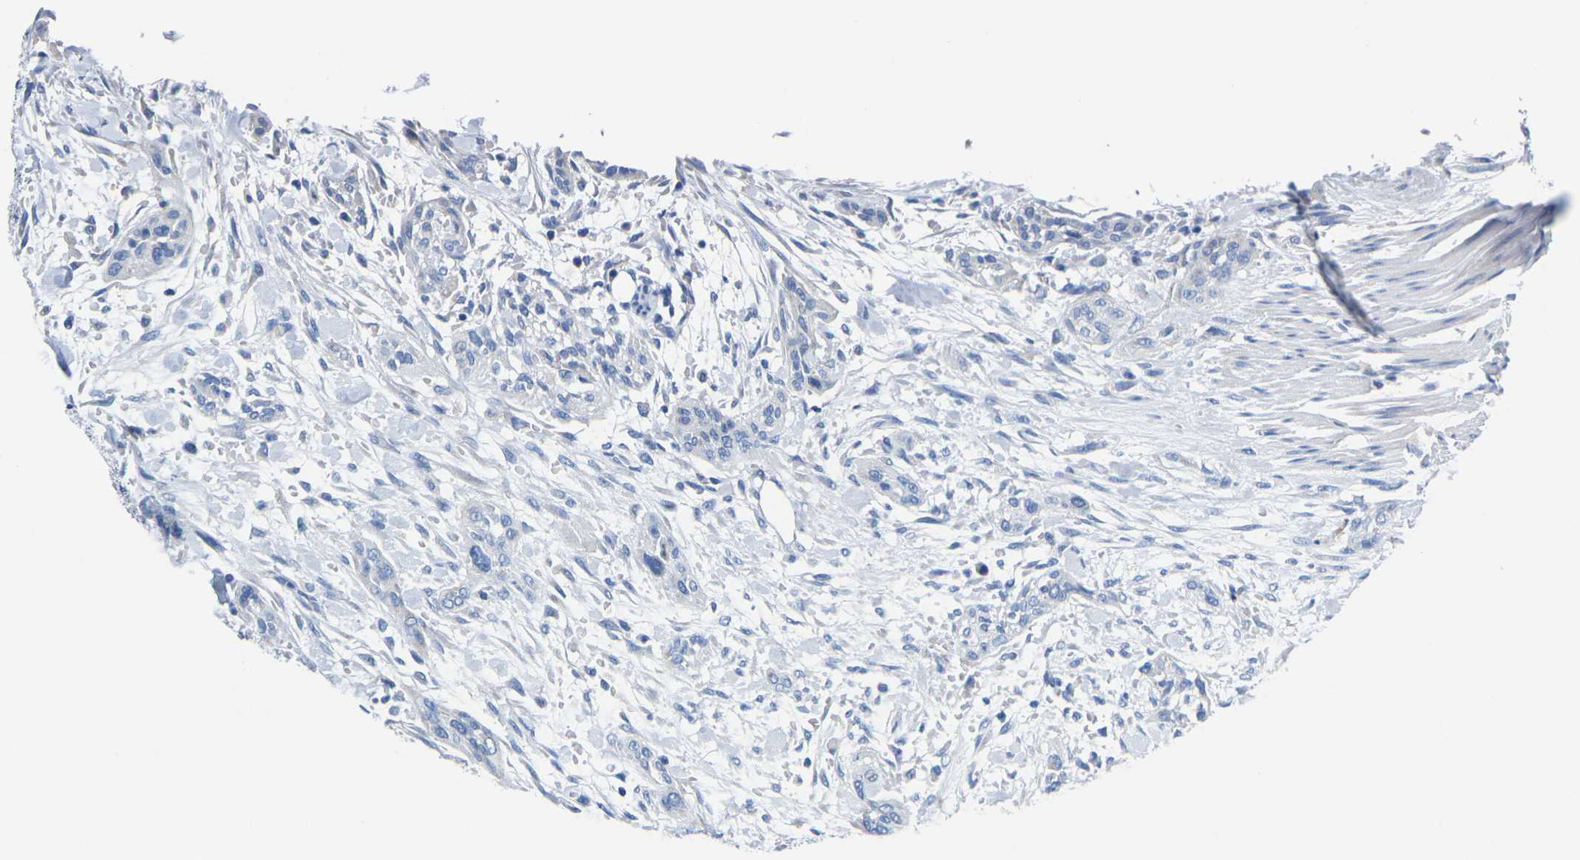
{"staining": {"intensity": "negative", "quantity": "none", "location": "none"}, "tissue": "urothelial cancer", "cell_type": "Tumor cells", "image_type": "cancer", "snomed": [{"axis": "morphology", "description": "Urothelial carcinoma, High grade"}, {"axis": "topography", "description": "Urinary bladder"}], "caption": "High magnification brightfield microscopy of urothelial carcinoma (high-grade) stained with DAB (3,3'-diaminobenzidine) (brown) and counterstained with hematoxylin (blue): tumor cells show no significant expression.", "gene": "TMEM204", "patient": {"sex": "male", "age": 35}}